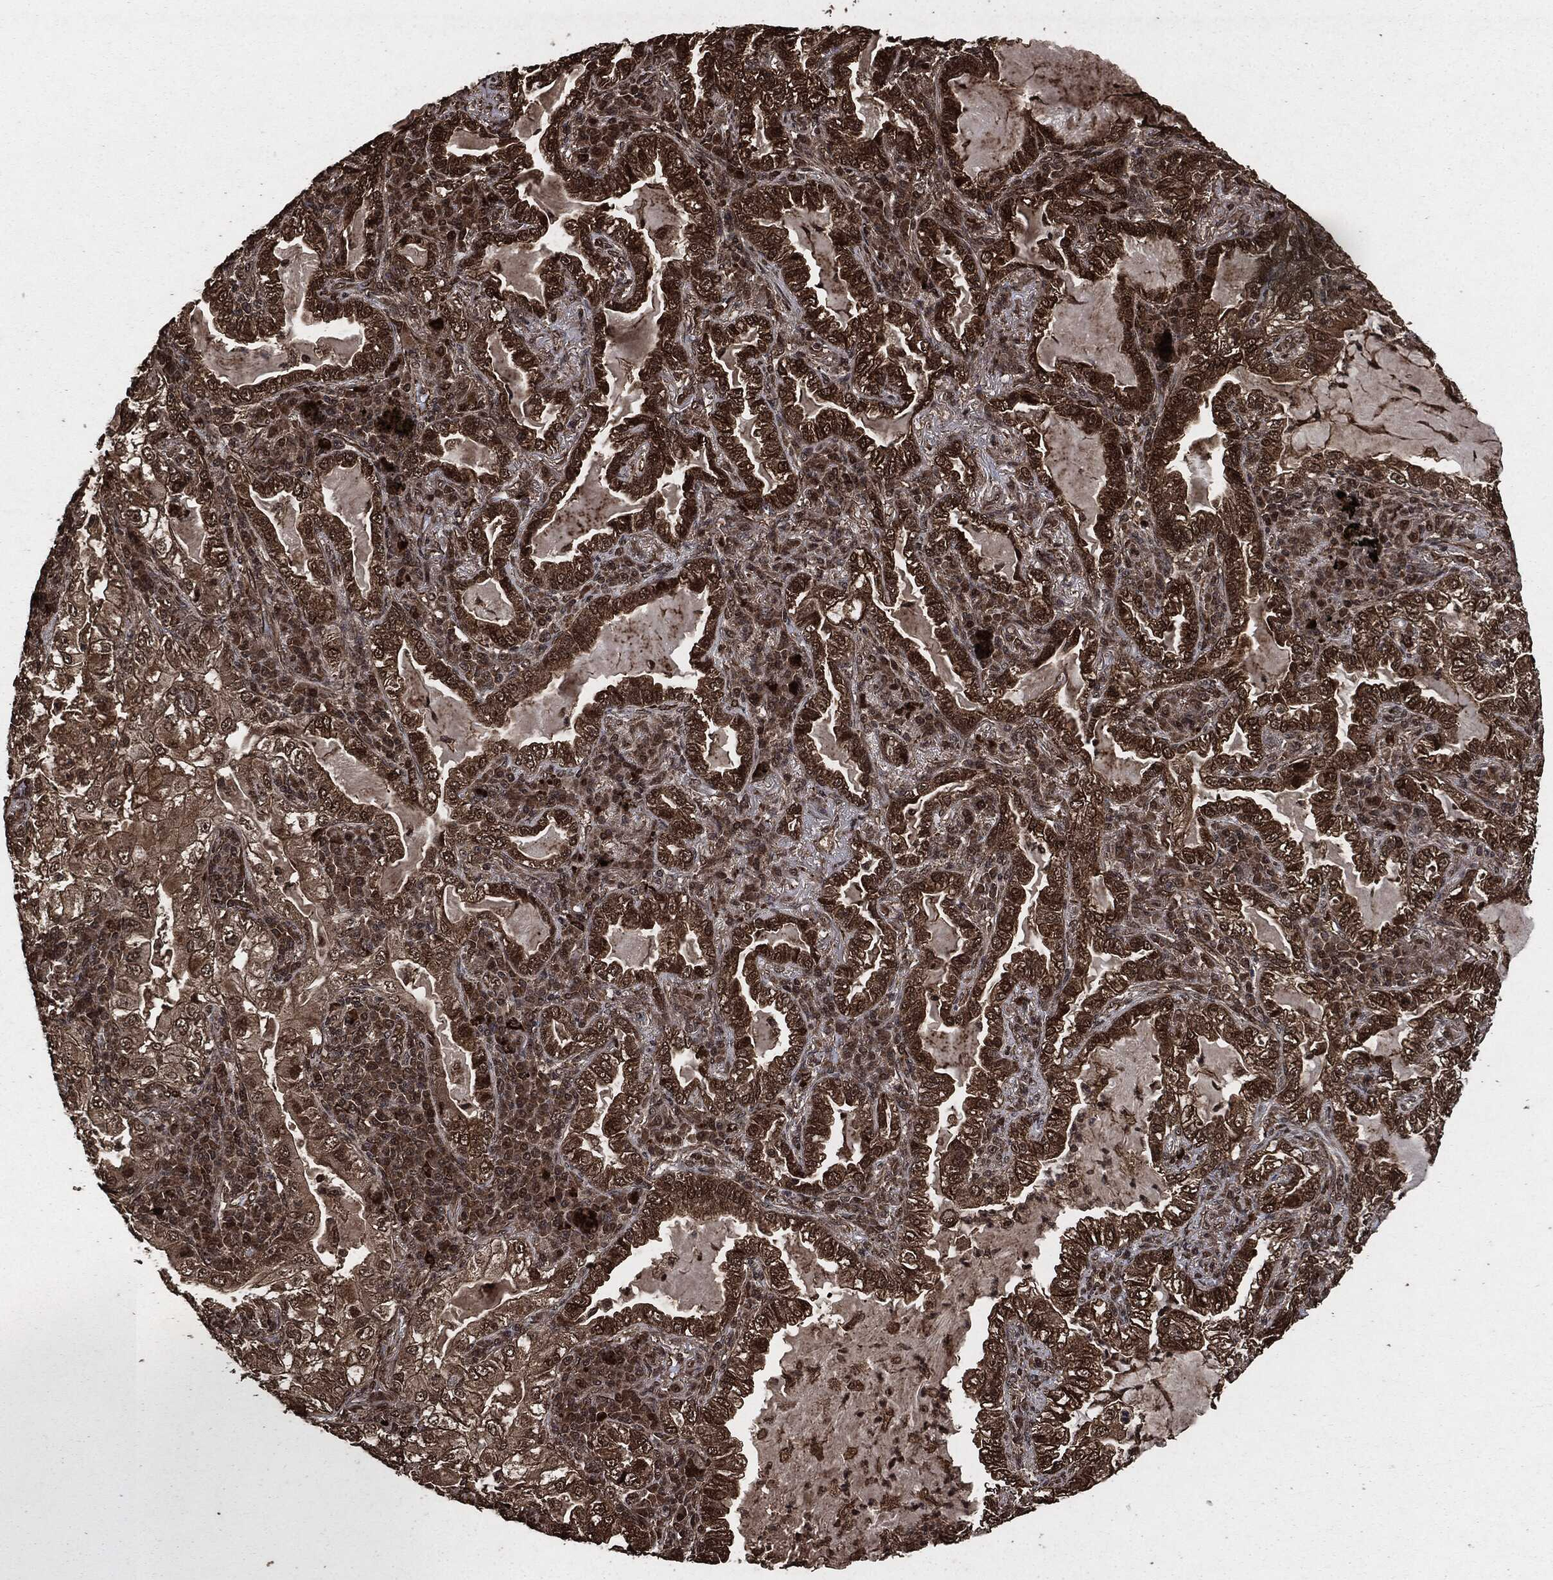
{"staining": {"intensity": "strong", "quantity": "25%-75%", "location": "cytoplasmic/membranous"}, "tissue": "lung cancer", "cell_type": "Tumor cells", "image_type": "cancer", "snomed": [{"axis": "morphology", "description": "Adenocarcinoma, NOS"}, {"axis": "topography", "description": "Lung"}], "caption": "Lung adenocarcinoma stained with a brown dye shows strong cytoplasmic/membranous positive positivity in approximately 25%-75% of tumor cells.", "gene": "EGFR", "patient": {"sex": "female", "age": 73}}